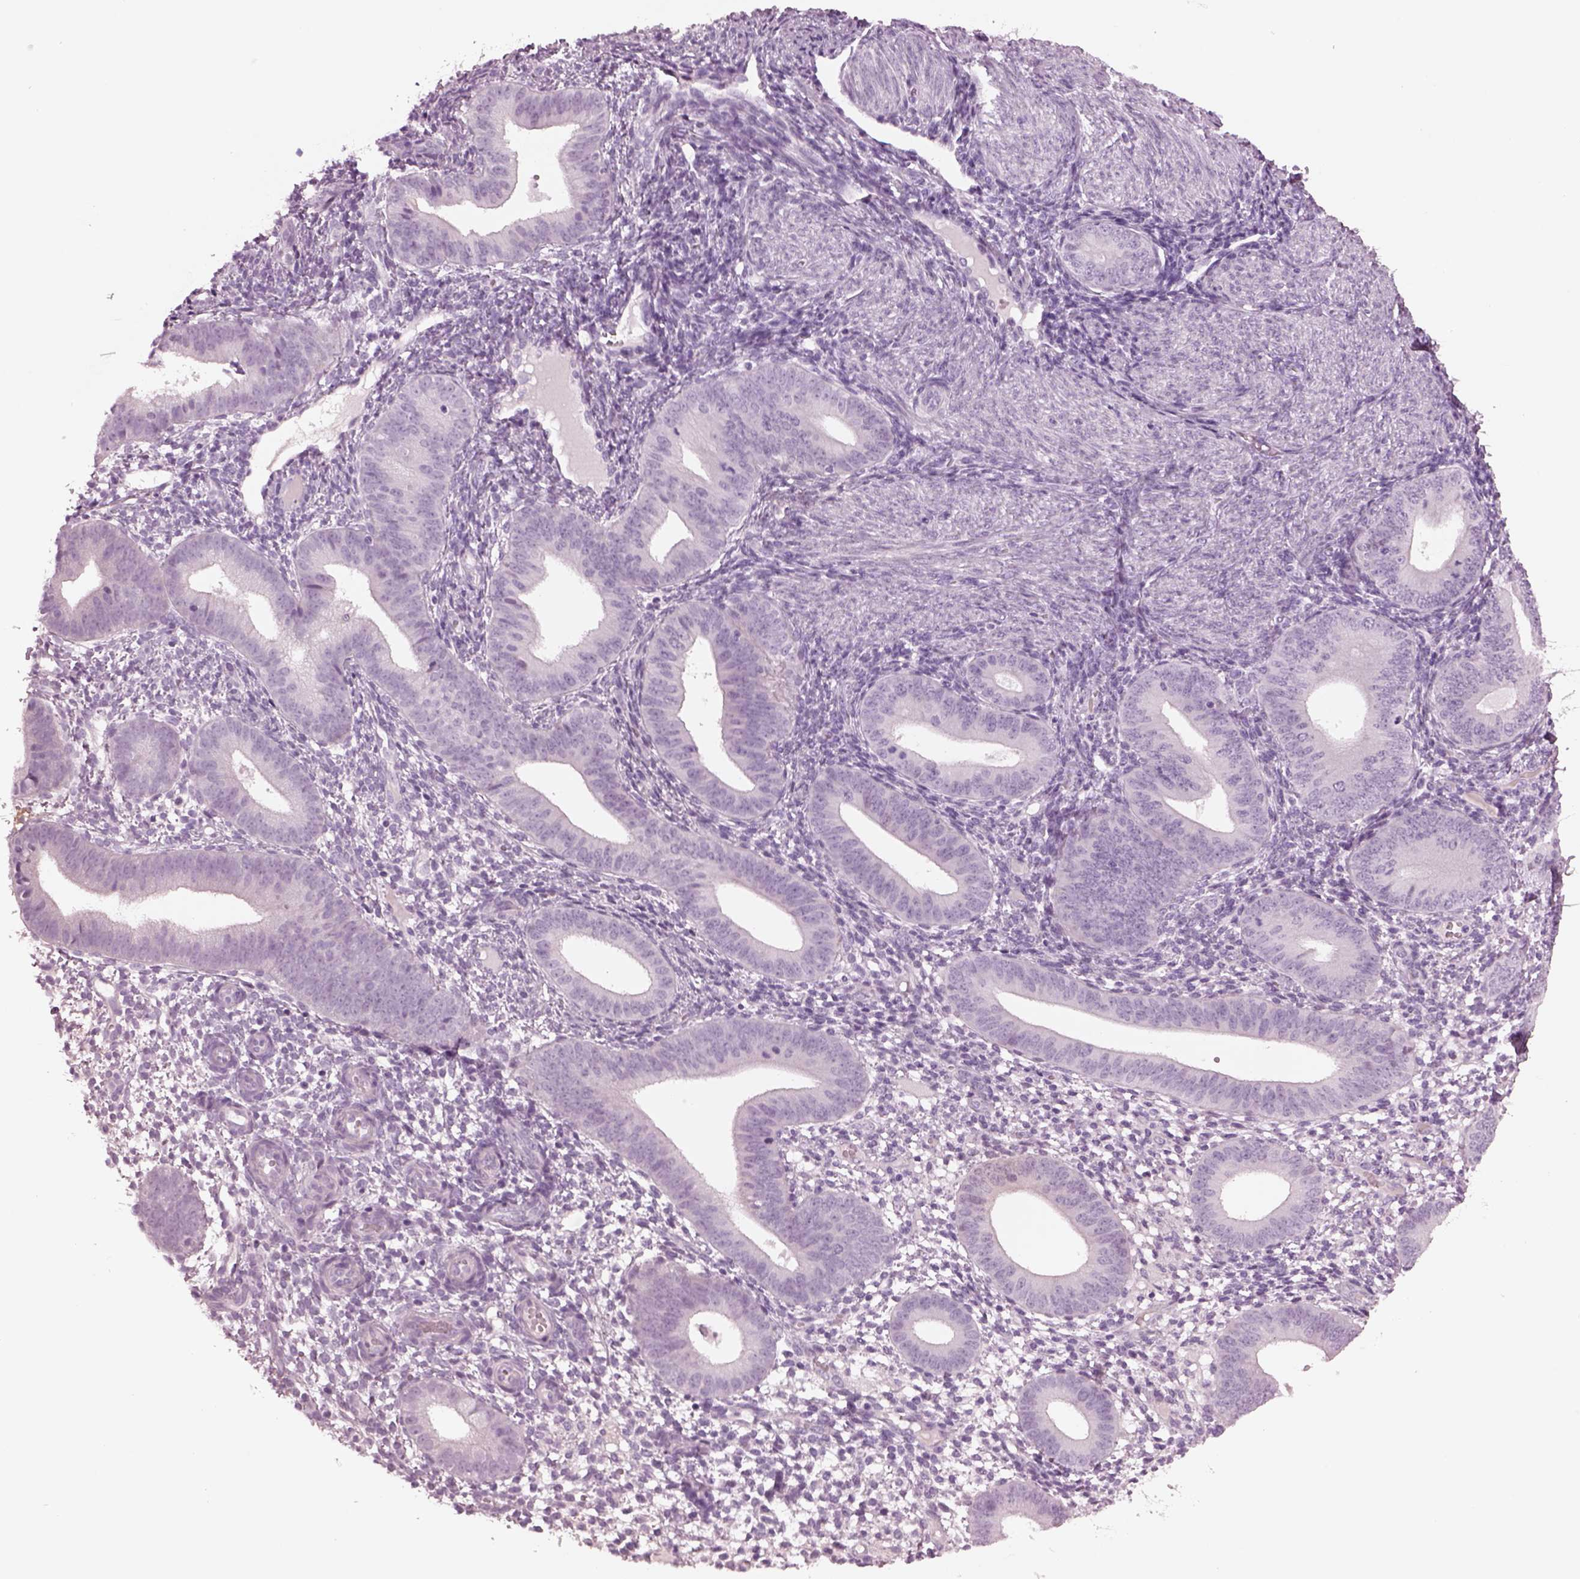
{"staining": {"intensity": "negative", "quantity": "none", "location": "none"}, "tissue": "endometrium", "cell_type": "Cells in endometrial stroma", "image_type": "normal", "snomed": [{"axis": "morphology", "description": "Normal tissue, NOS"}, {"axis": "topography", "description": "Endometrium"}], "caption": "Immunohistochemical staining of benign human endometrium reveals no significant expression in cells in endometrial stroma. The staining is performed using DAB (3,3'-diaminobenzidine) brown chromogen with nuclei counter-stained in using hematoxylin.", "gene": "CYLC1", "patient": {"sex": "female", "age": 39}}